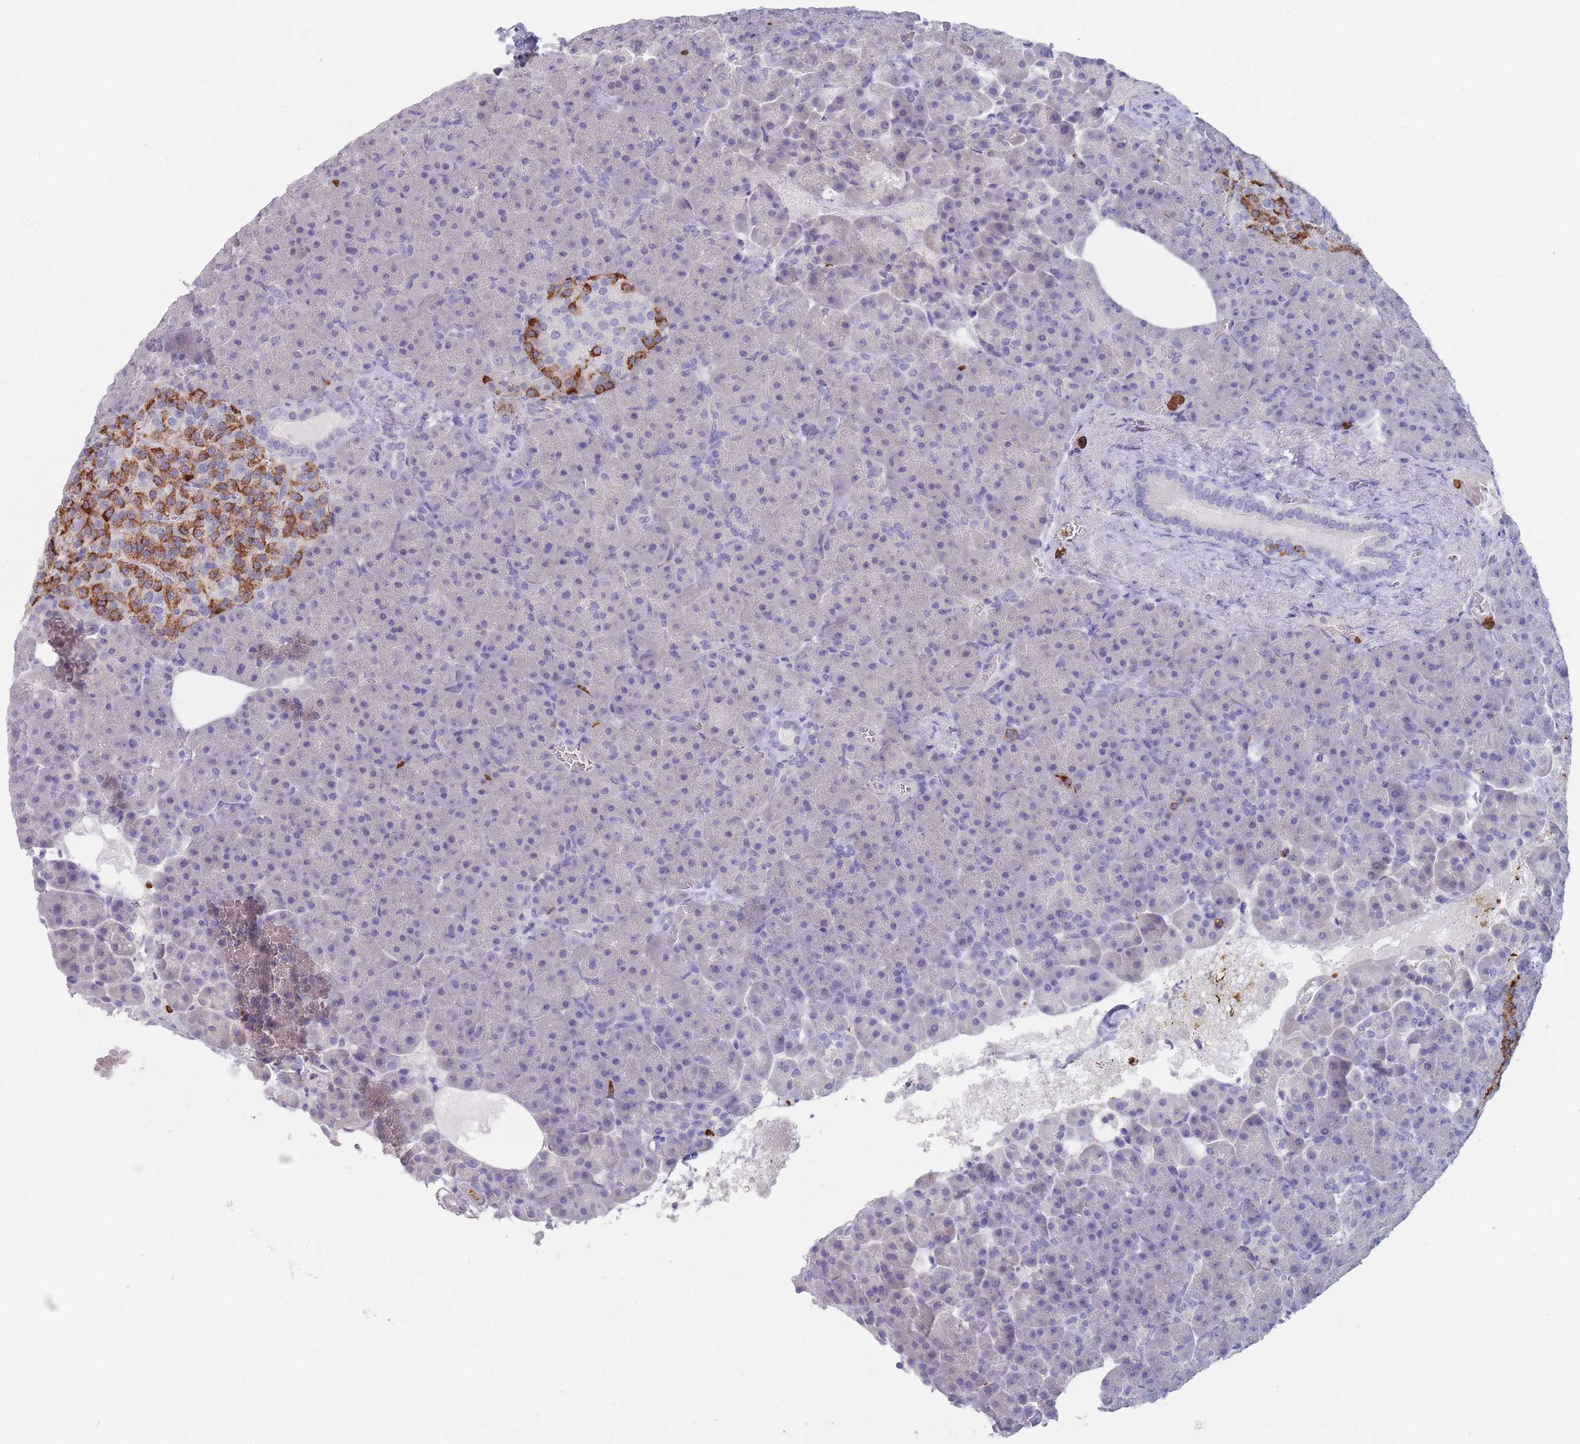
{"staining": {"intensity": "negative", "quantity": "none", "location": "none"}, "tissue": "pancreas", "cell_type": "Exocrine glandular cells", "image_type": "normal", "snomed": [{"axis": "morphology", "description": "Normal tissue, NOS"}, {"axis": "topography", "description": "Pancreas"}], "caption": "Immunohistochemical staining of unremarkable human pancreas reveals no significant expression in exocrine glandular cells.", "gene": "ATP1A3", "patient": {"sex": "female", "age": 74}}